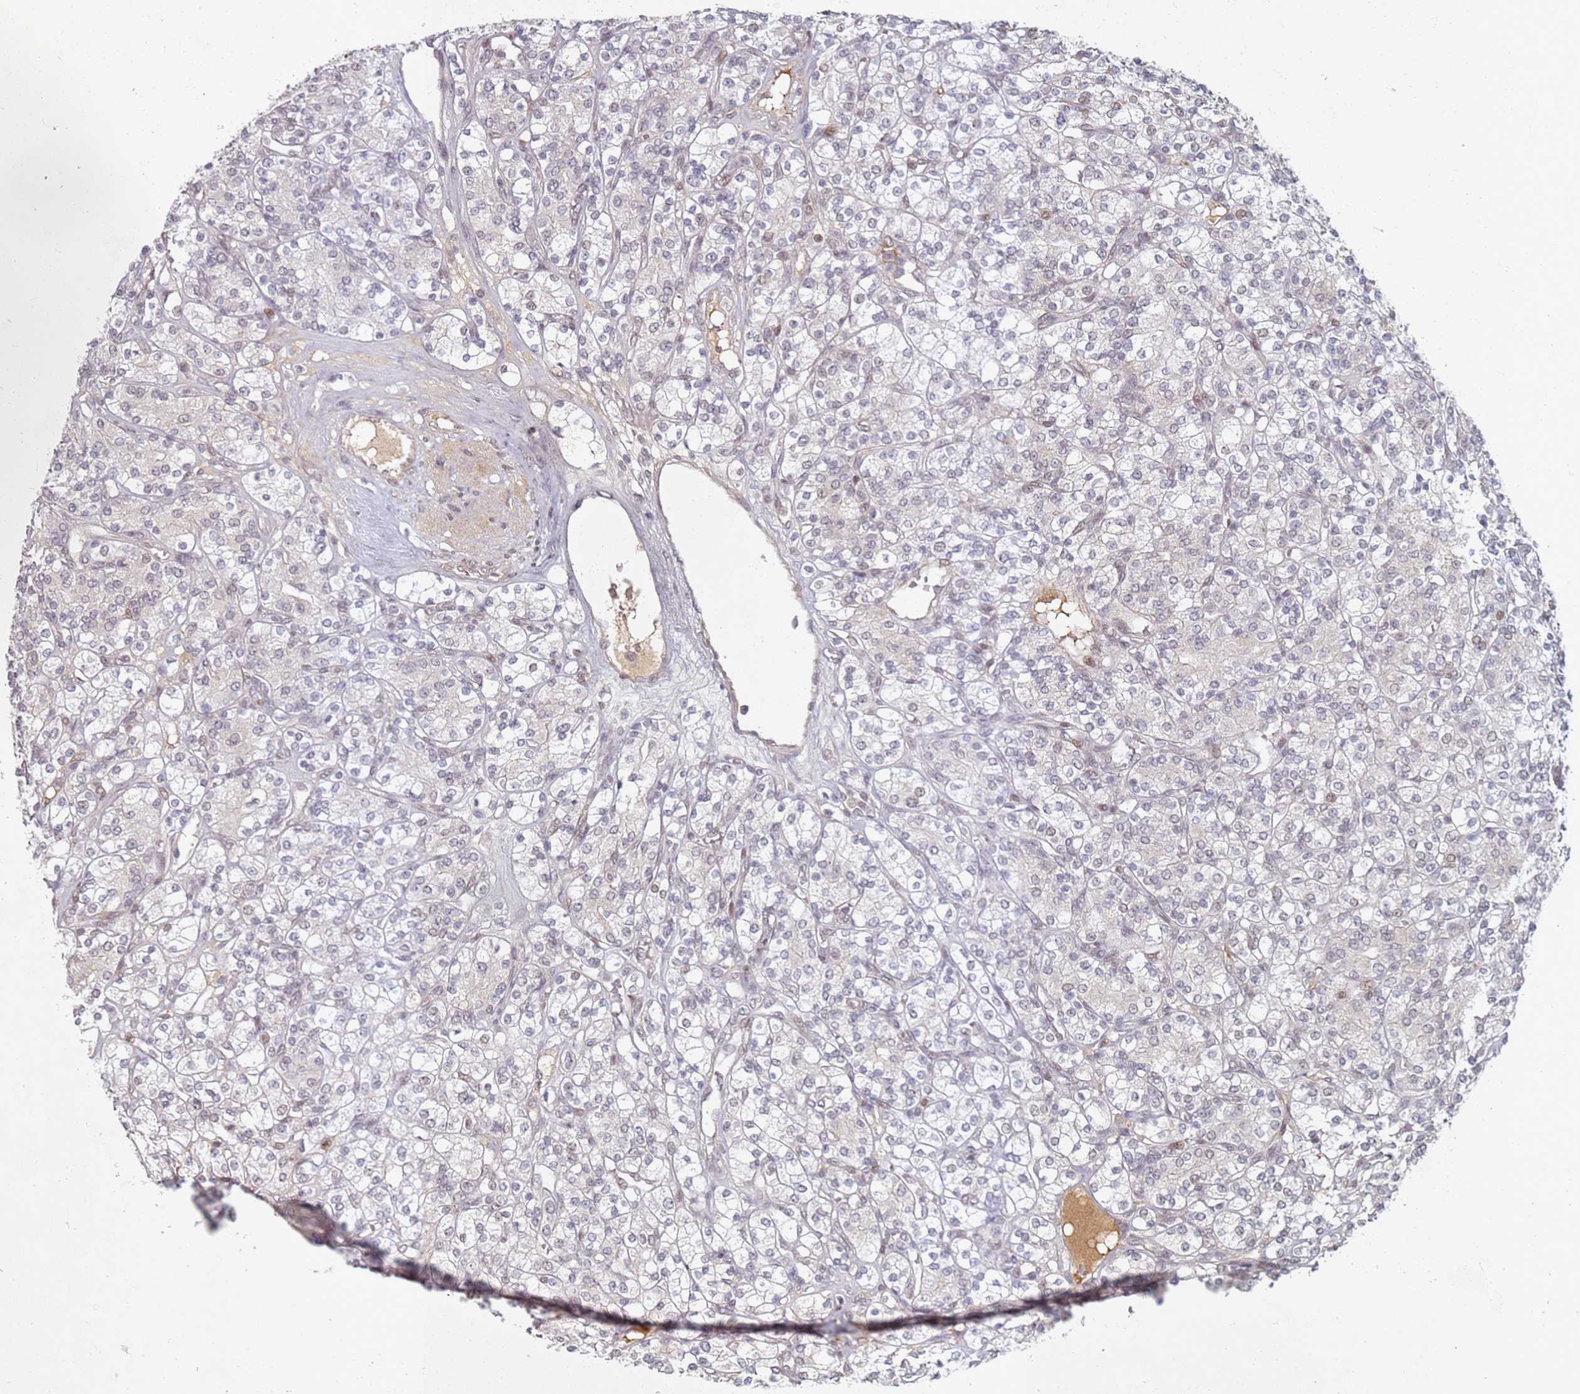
{"staining": {"intensity": "negative", "quantity": "none", "location": "none"}, "tissue": "renal cancer", "cell_type": "Tumor cells", "image_type": "cancer", "snomed": [{"axis": "morphology", "description": "Adenocarcinoma, NOS"}, {"axis": "topography", "description": "Kidney"}], "caption": "Immunohistochemistry of human renal adenocarcinoma exhibits no positivity in tumor cells.", "gene": "ATF6B", "patient": {"sex": "male", "age": 77}}